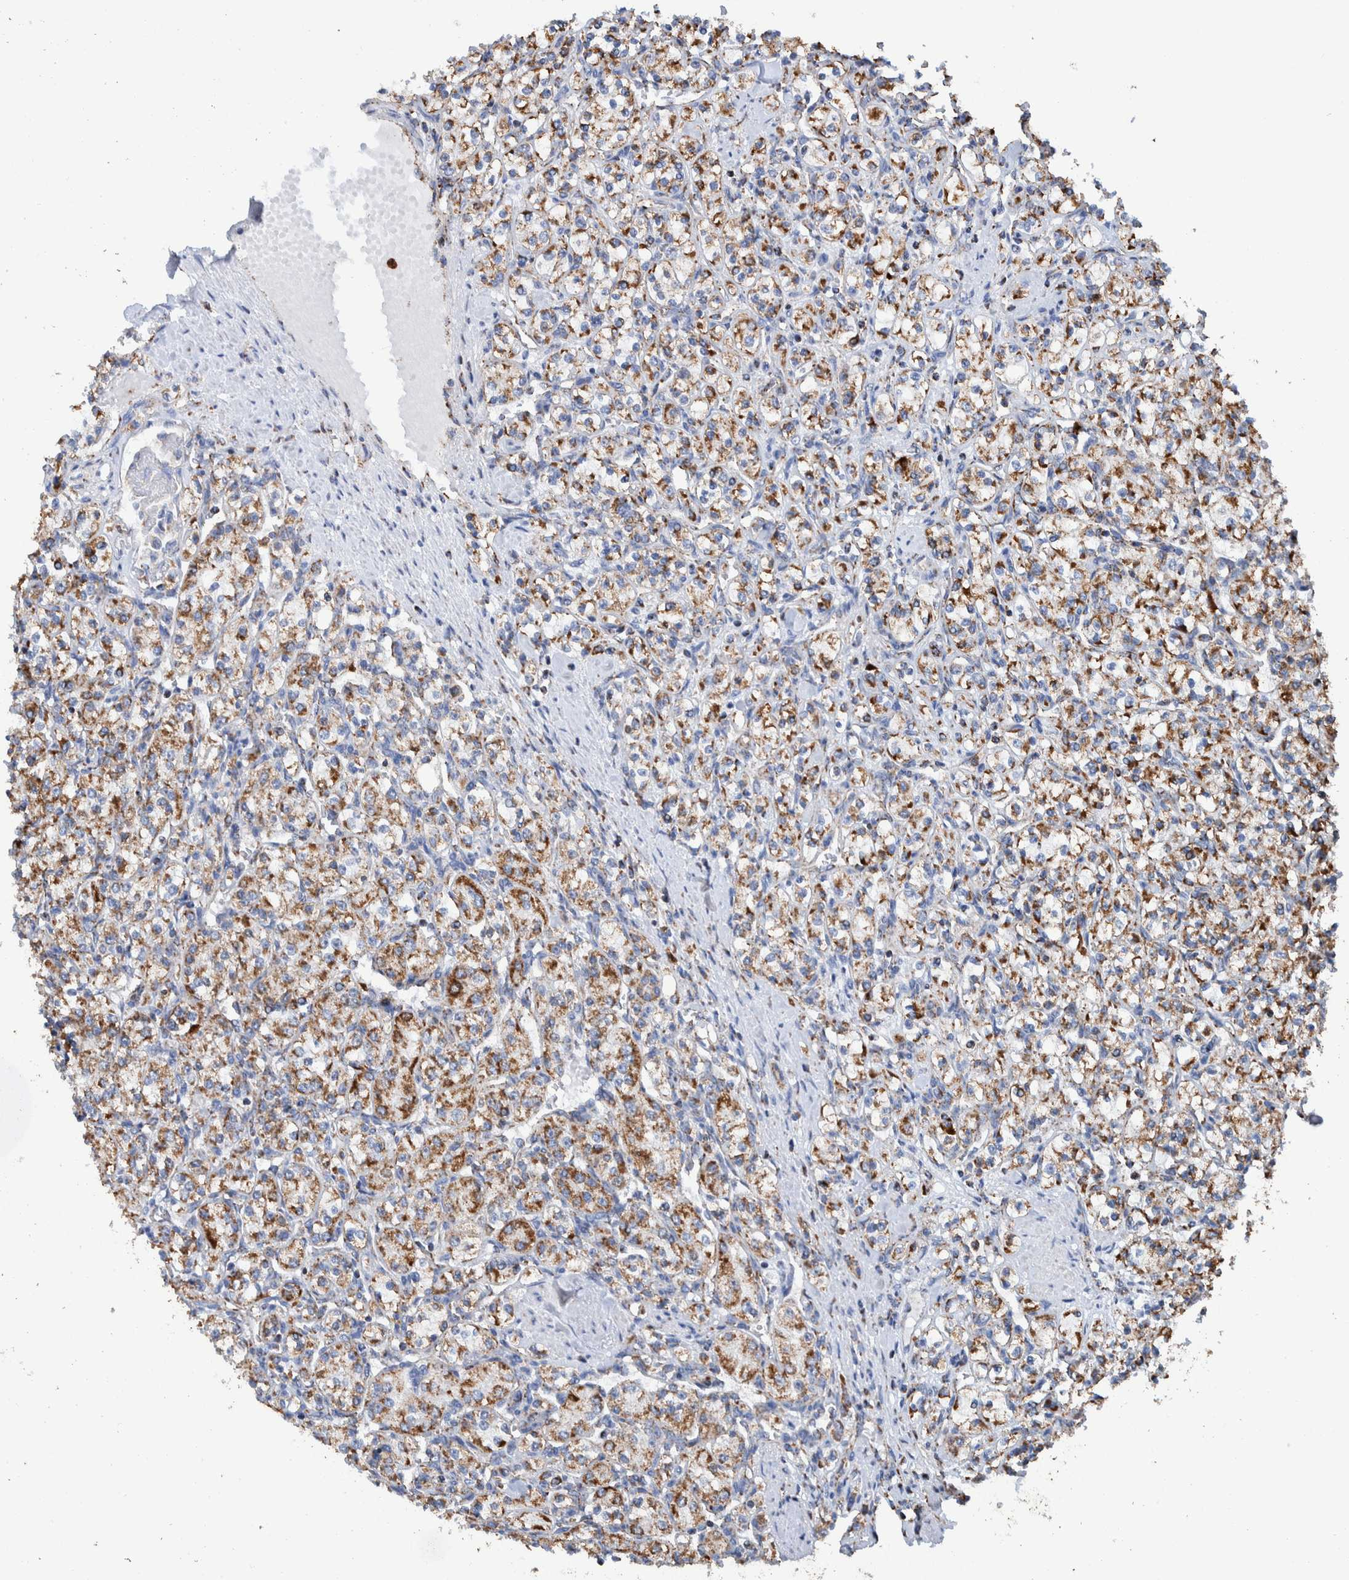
{"staining": {"intensity": "moderate", "quantity": ">75%", "location": "cytoplasmic/membranous"}, "tissue": "renal cancer", "cell_type": "Tumor cells", "image_type": "cancer", "snomed": [{"axis": "morphology", "description": "Adenocarcinoma, NOS"}, {"axis": "topography", "description": "Kidney"}], "caption": "Renal cancer tissue reveals moderate cytoplasmic/membranous positivity in about >75% of tumor cells (IHC, brightfield microscopy, high magnification).", "gene": "DECR1", "patient": {"sex": "male", "age": 77}}